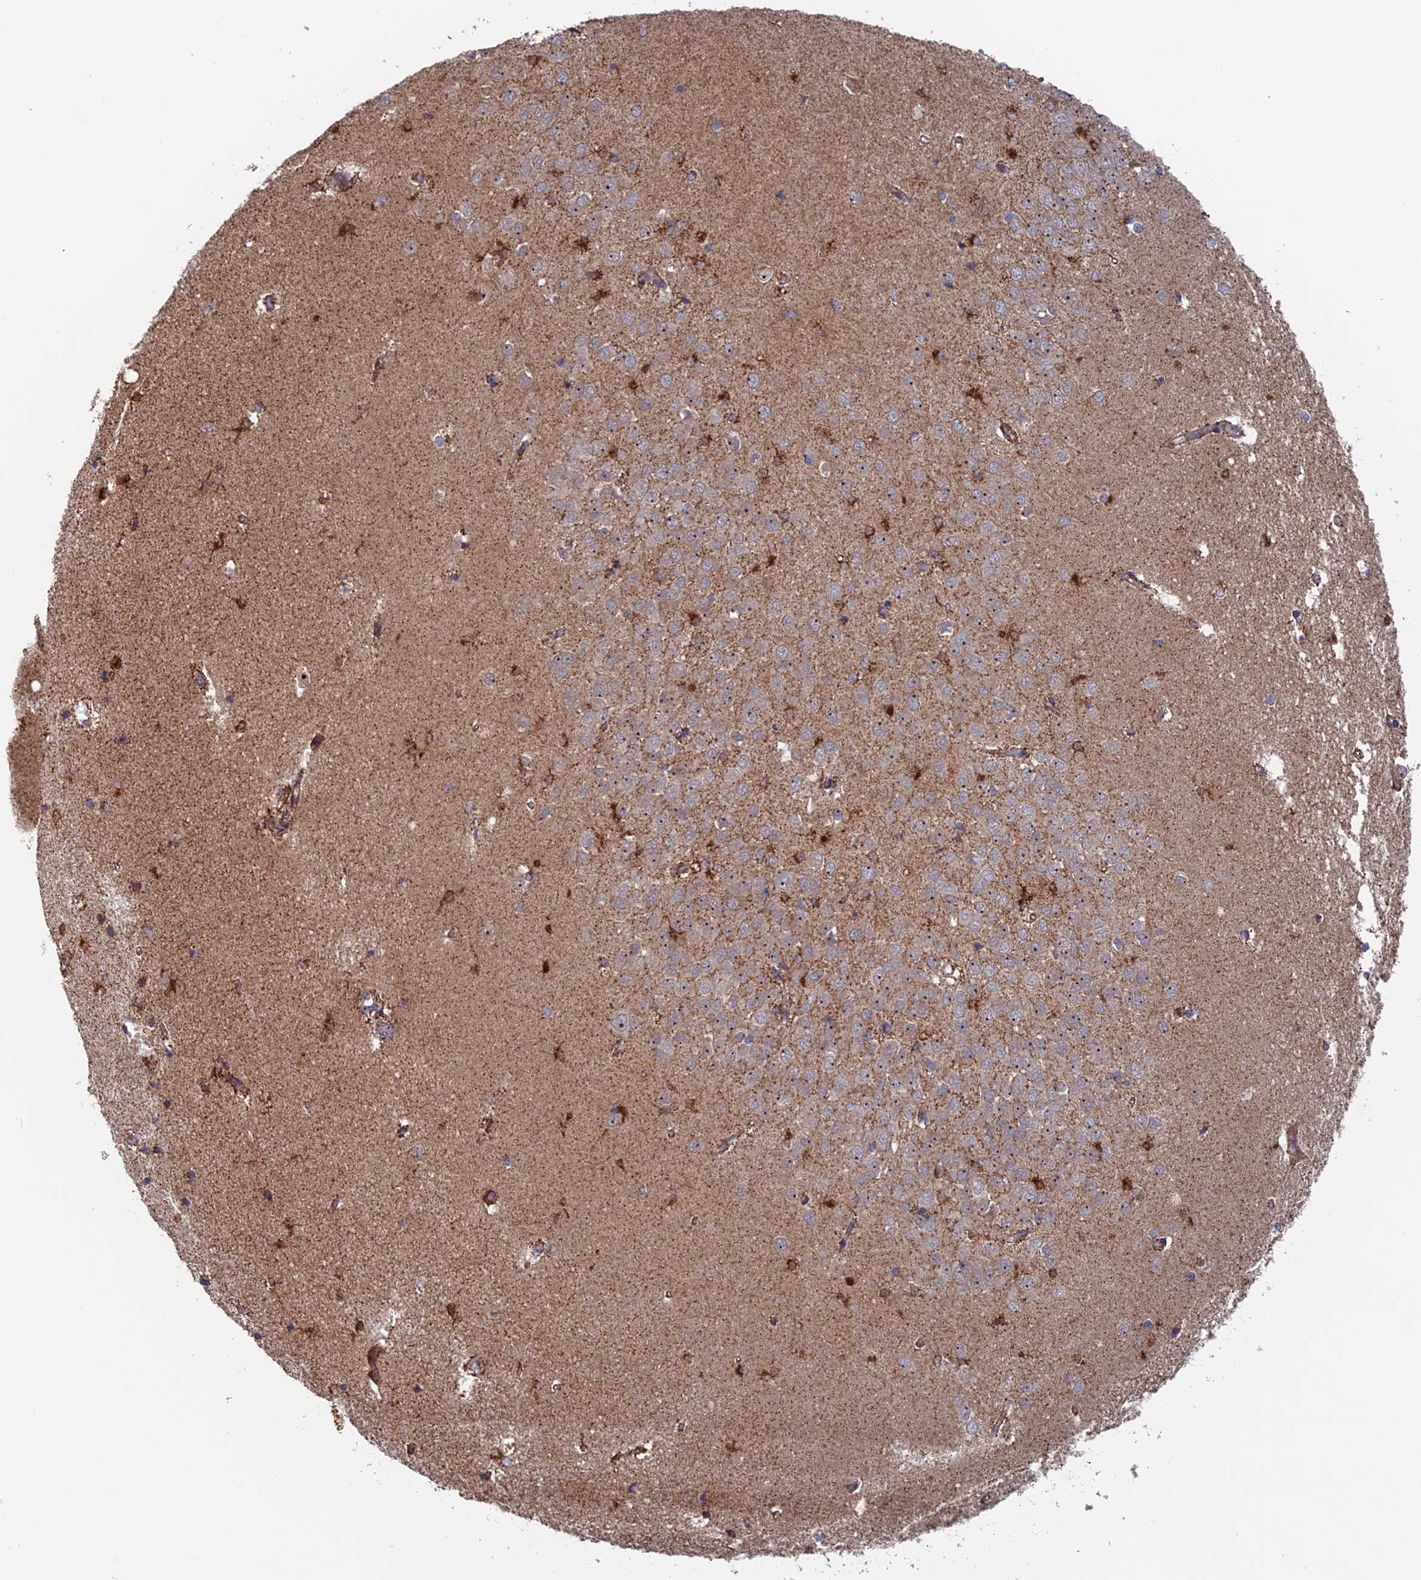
{"staining": {"intensity": "moderate", "quantity": "<25%", "location": "cytoplasmic/membranous"}, "tissue": "hippocampus", "cell_type": "Glial cells", "image_type": "normal", "snomed": [{"axis": "morphology", "description": "Normal tissue, NOS"}, {"axis": "topography", "description": "Hippocampus"}], "caption": "This micrograph exhibits immunohistochemistry (IHC) staining of unremarkable hippocampus, with low moderate cytoplasmic/membranous positivity in approximately <25% of glial cells.", "gene": "DTYMK", "patient": {"sex": "male", "age": 45}}